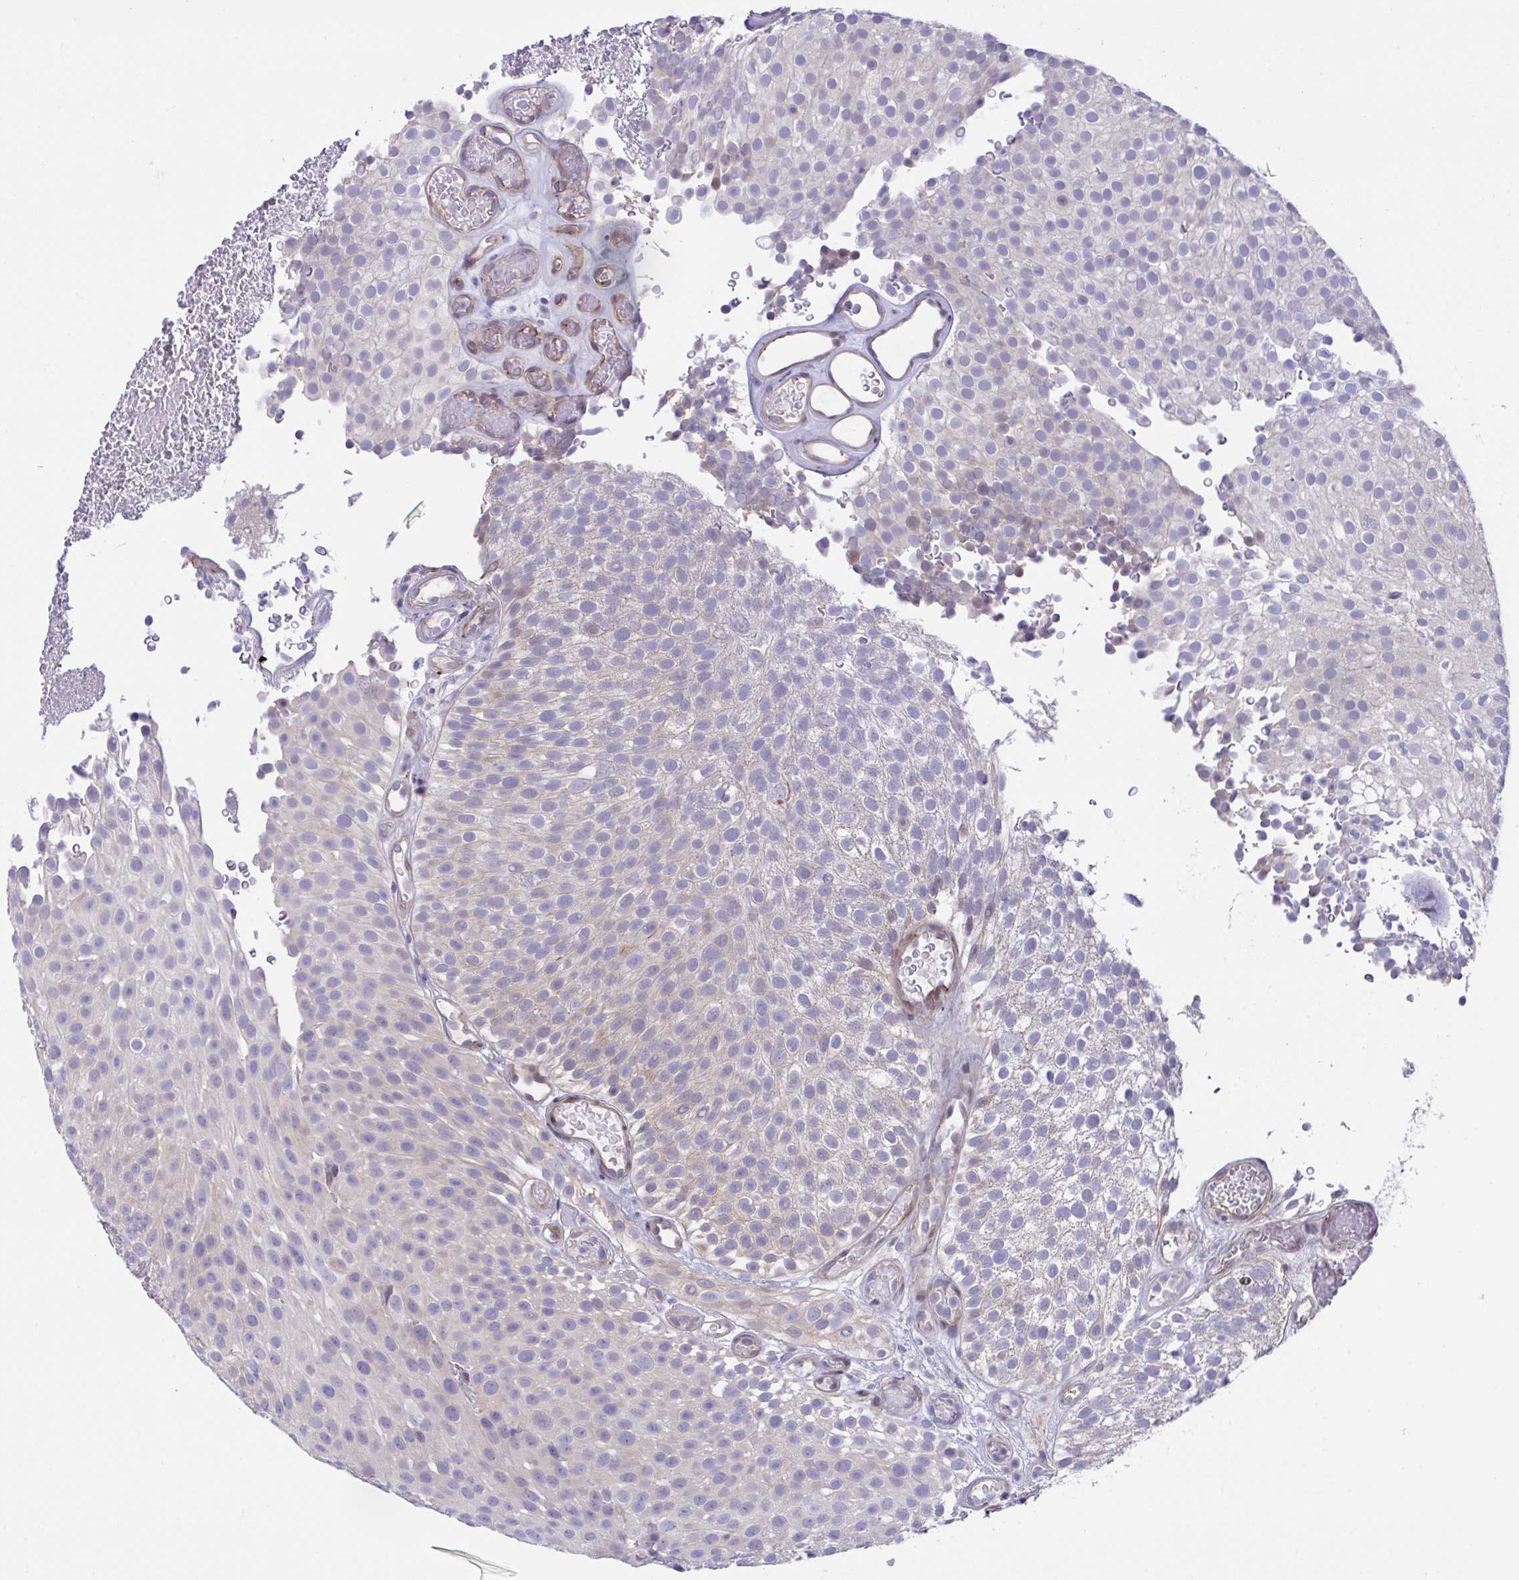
{"staining": {"intensity": "negative", "quantity": "none", "location": "none"}, "tissue": "urothelial cancer", "cell_type": "Tumor cells", "image_type": "cancer", "snomed": [{"axis": "morphology", "description": "Urothelial carcinoma, Low grade"}, {"axis": "topography", "description": "Urinary bladder"}], "caption": "This is an immunohistochemistry (IHC) micrograph of human urothelial cancer. There is no staining in tumor cells.", "gene": "RHOXF1", "patient": {"sex": "male", "age": 78}}